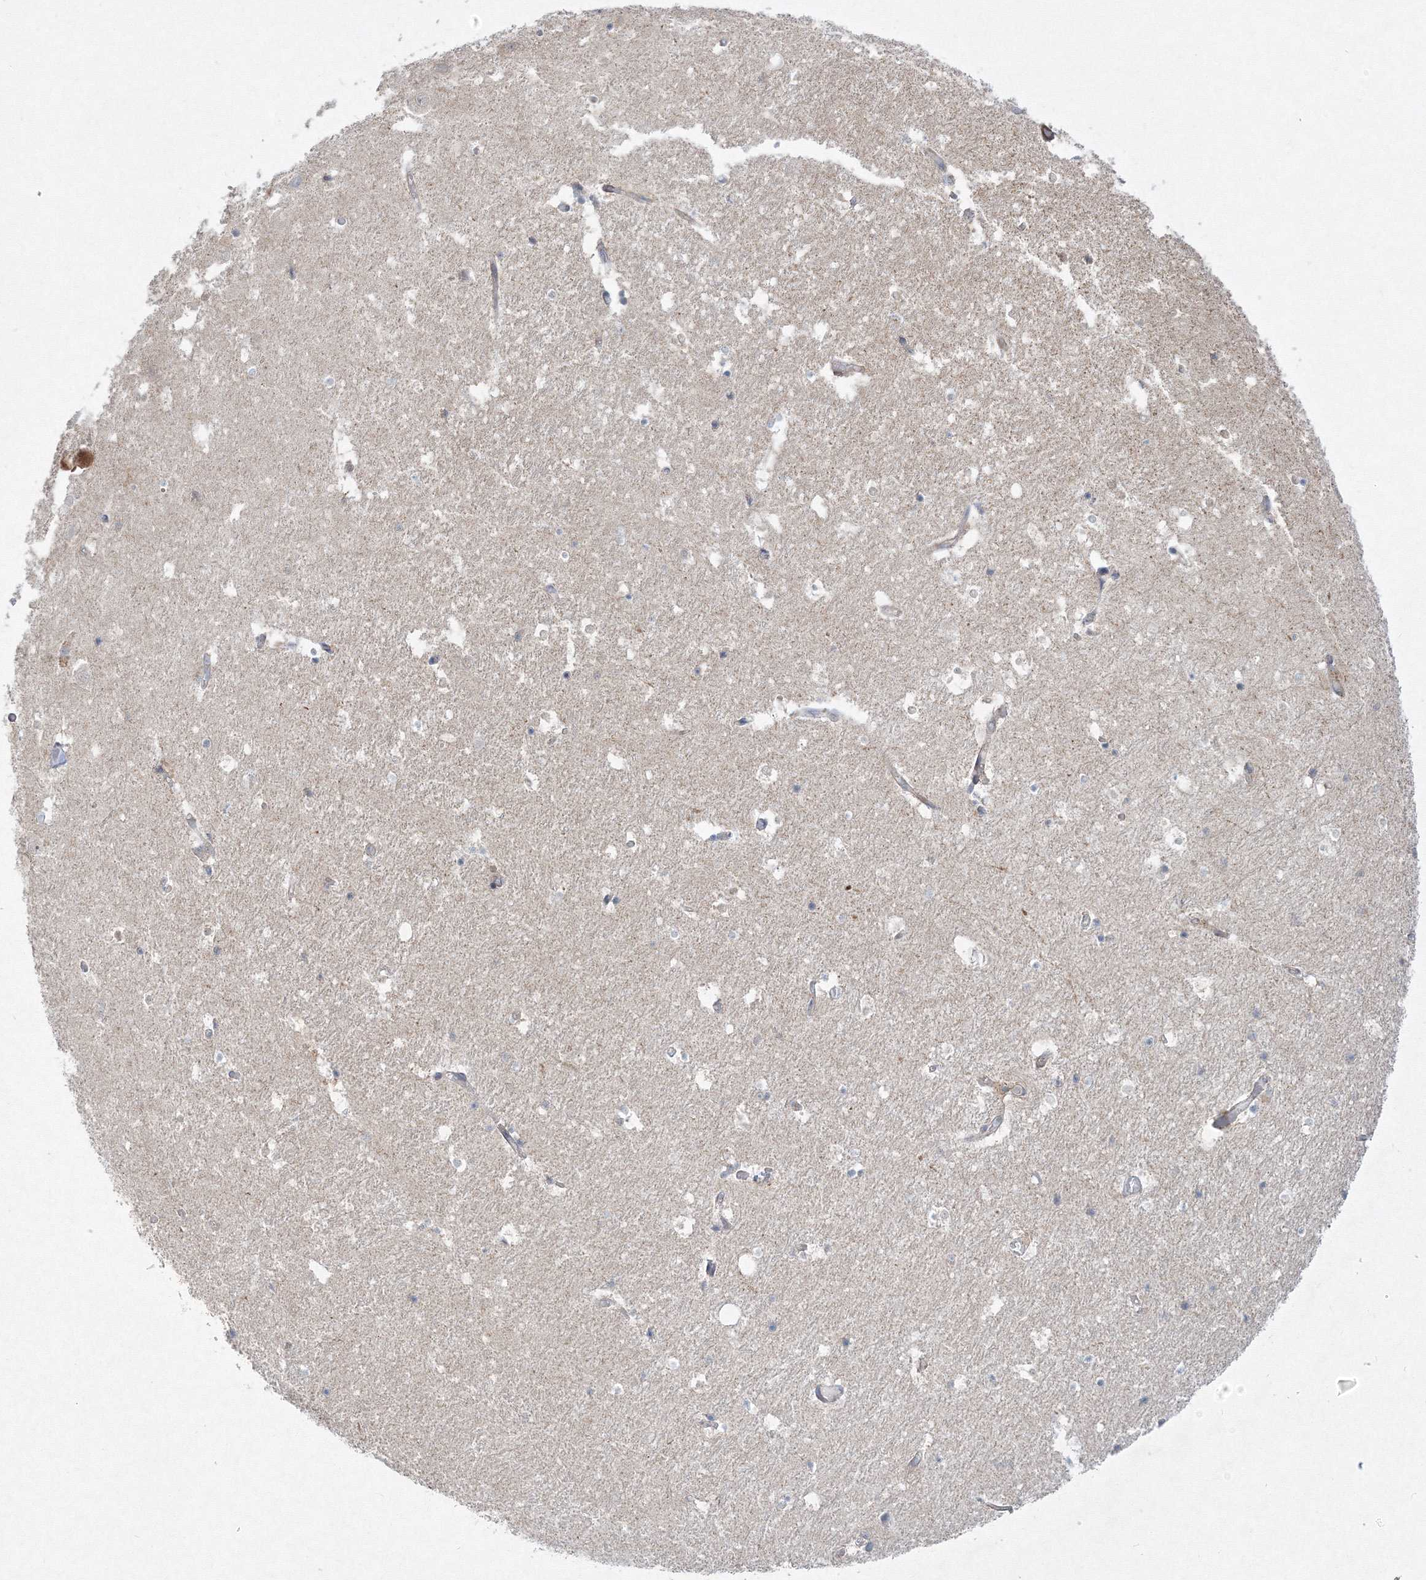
{"staining": {"intensity": "negative", "quantity": "none", "location": "none"}, "tissue": "hippocampus", "cell_type": "Glial cells", "image_type": "normal", "snomed": [{"axis": "morphology", "description": "Normal tissue, NOS"}, {"axis": "topography", "description": "Hippocampus"}], "caption": "Protein analysis of normal hippocampus exhibits no significant expression in glial cells.", "gene": "WDR49", "patient": {"sex": "female", "age": 52}}